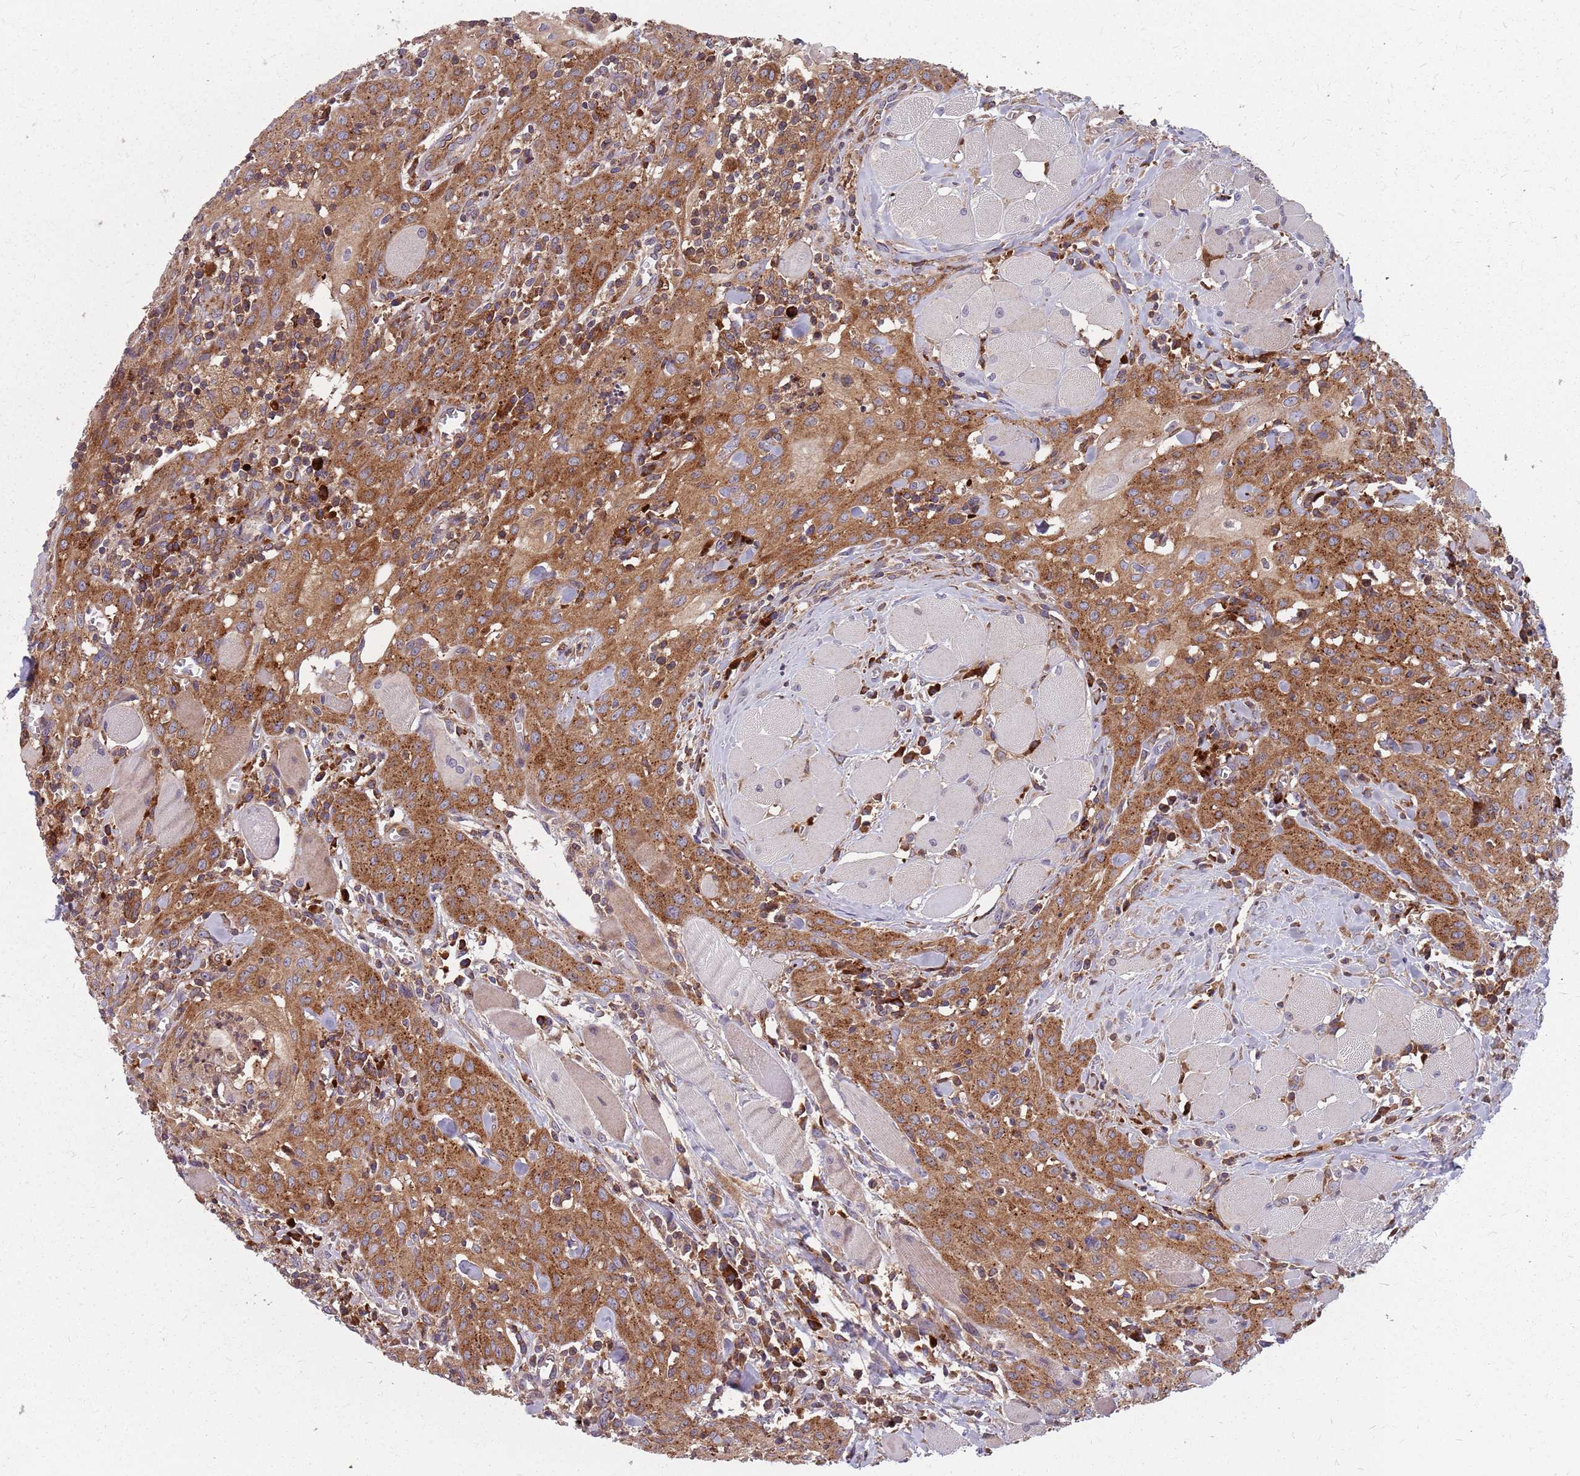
{"staining": {"intensity": "moderate", "quantity": ">75%", "location": "cytoplasmic/membranous"}, "tissue": "head and neck cancer", "cell_type": "Tumor cells", "image_type": "cancer", "snomed": [{"axis": "morphology", "description": "Squamous cell carcinoma, NOS"}, {"axis": "topography", "description": "Oral tissue"}, {"axis": "topography", "description": "Head-Neck"}], "caption": "This image exhibits squamous cell carcinoma (head and neck) stained with IHC to label a protein in brown. The cytoplasmic/membranous of tumor cells show moderate positivity for the protein. Nuclei are counter-stained blue.", "gene": "NME4", "patient": {"sex": "female", "age": 70}}